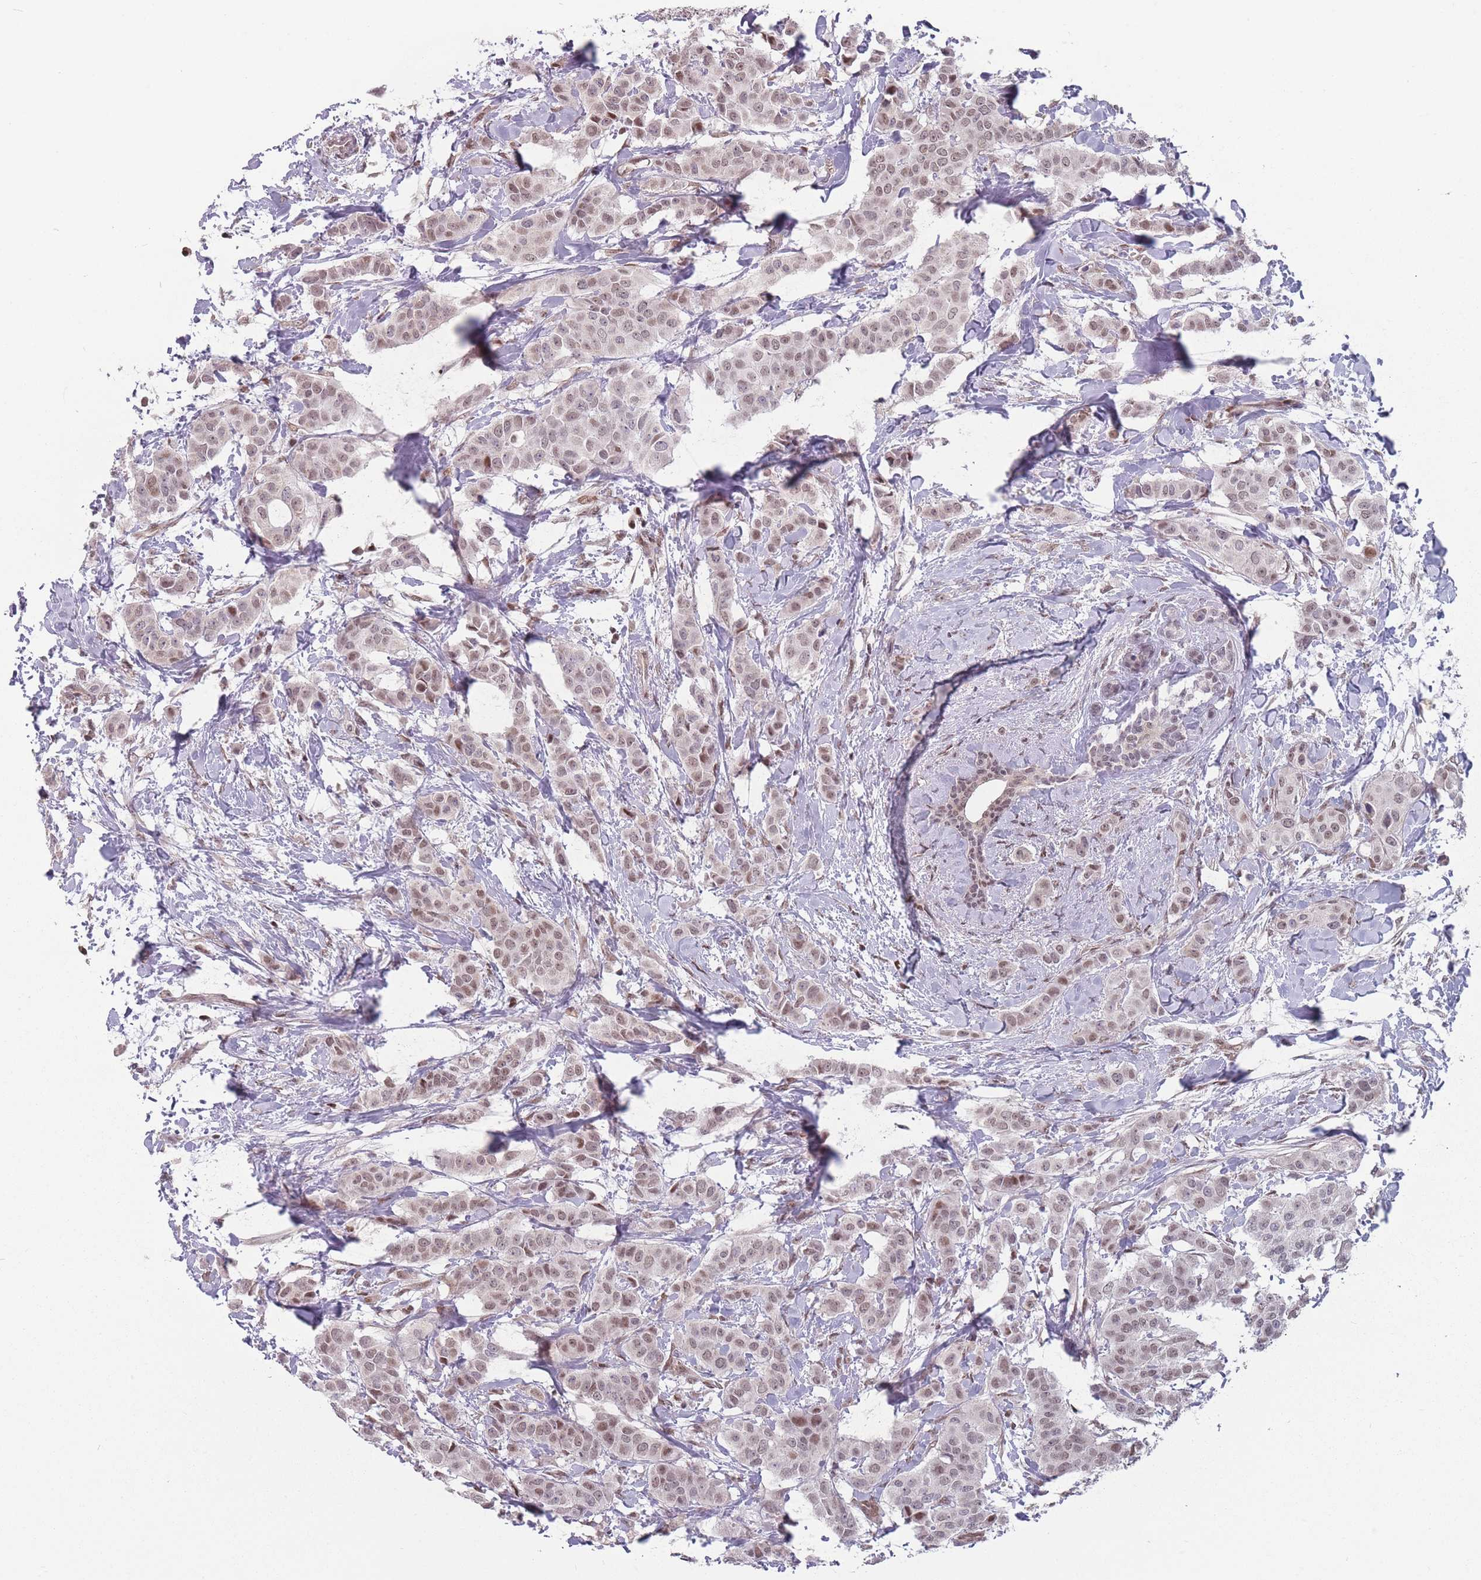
{"staining": {"intensity": "weak", "quantity": ">75%", "location": "nuclear"}, "tissue": "breast cancer", "cell_type": "Tumor cells", "image_type": "cancer", "snomed": [{"axis": "morphology", "description": "Duct carcinoma"}, {"axis": "topography", "description": "Breast"}], "caption": "Breast intraductal carcinoma stained for a protein (brown) demonstrates weak nuclear positive staining in approximately >75% of tumor cells.", "gene": "SH3BGRL2", "patient": {"sex": "female", "age": 40}}